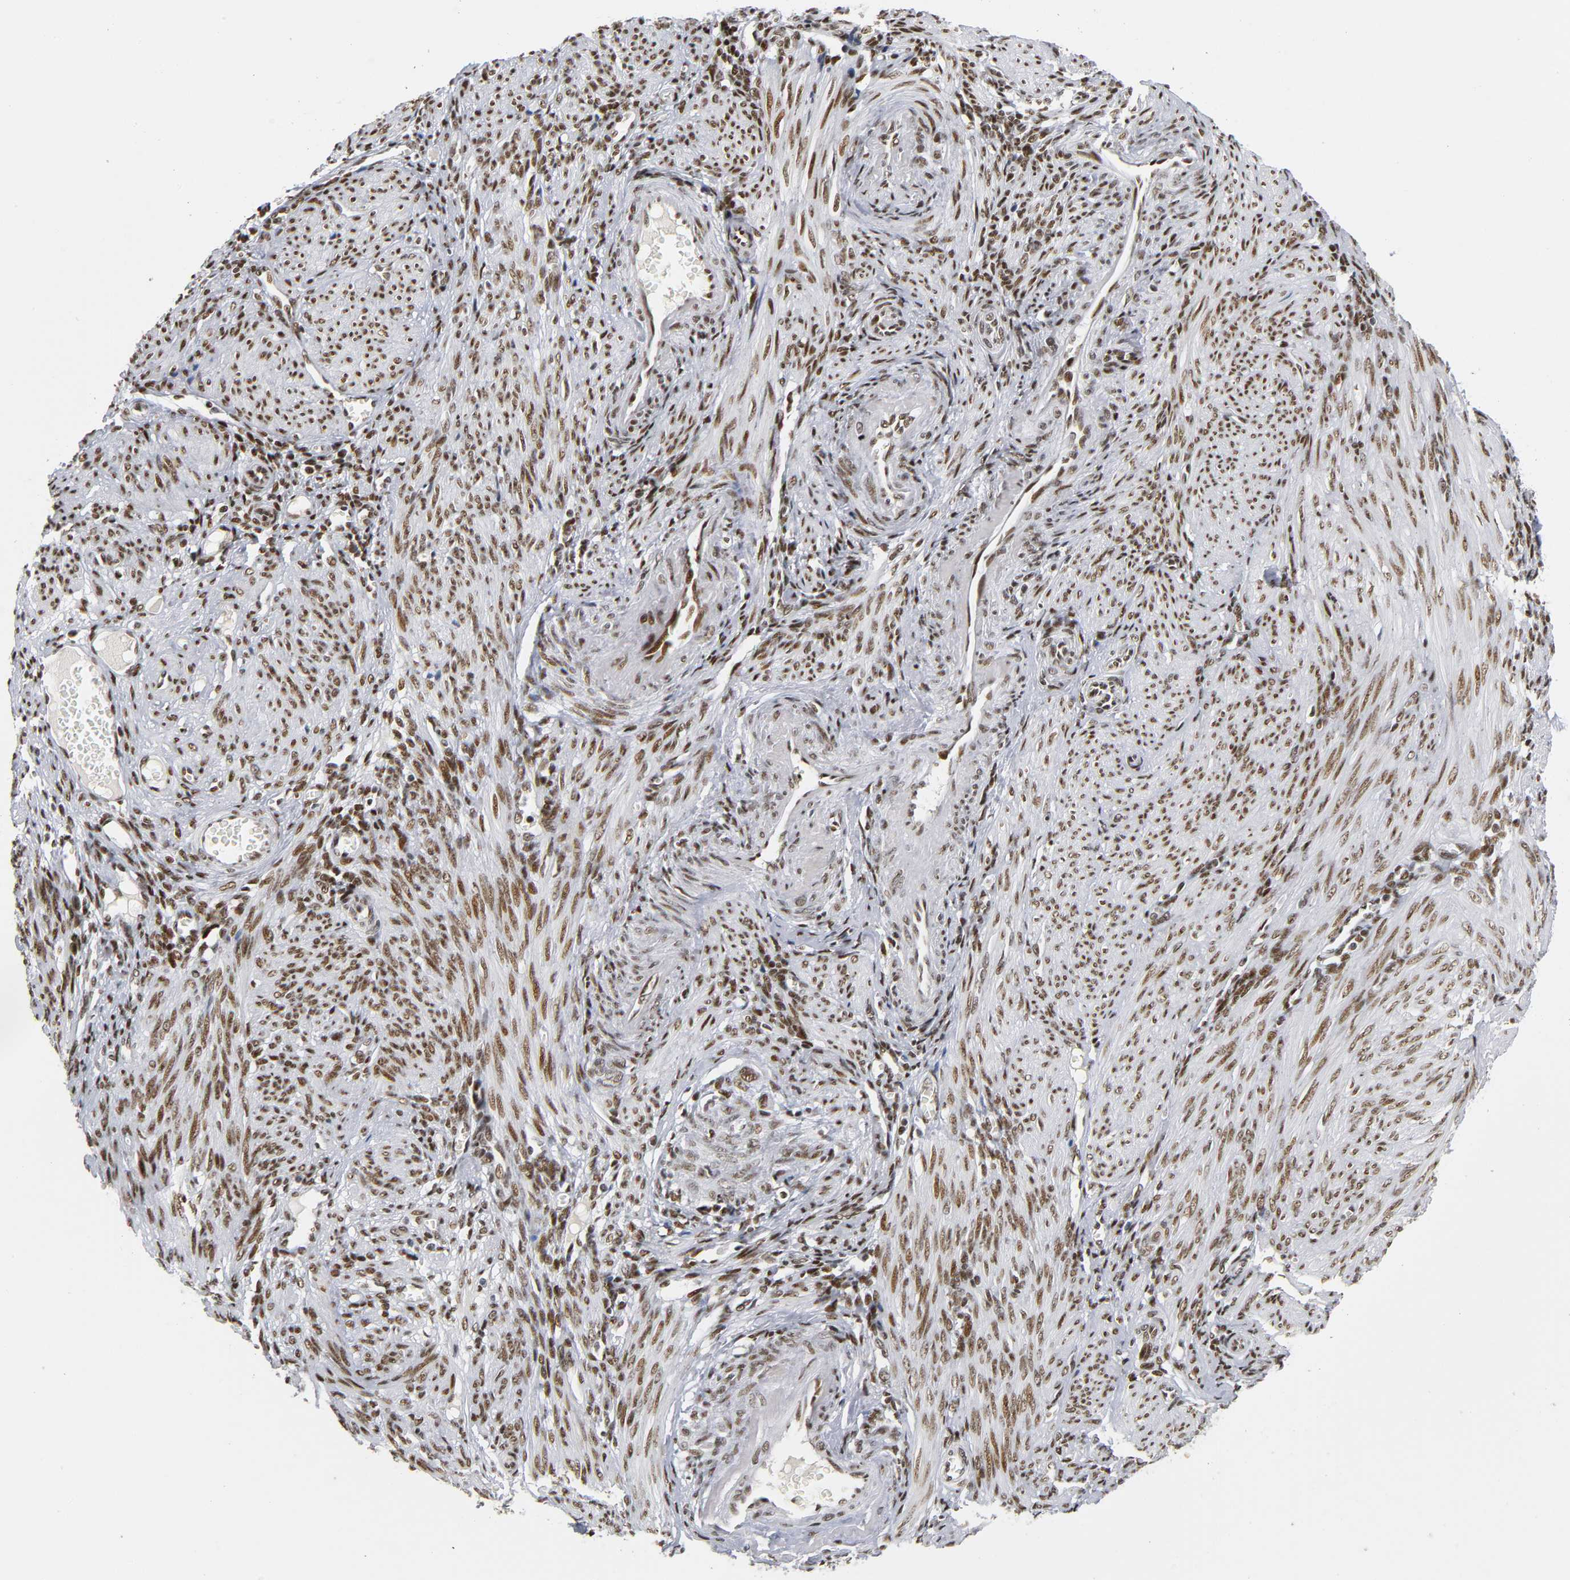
{"staining": {"intensity": "moderate", "quantity": "25%-75%", "location": "nuclear"}, "tissue": "endometrium", "cell_type": "Cells in endometrial stroma", "image_type": "normal", "snomed": [{"axis": "morphology", "description": "Normal tissue, NOS"}, {"axis": "topography", "description": "Endometrium"}], "caption": "Protein staining reveals moderate nuclear staining in approximately 25%-75% of cells in endometrial stroma in unremarkable endometrium.", "gene": "CREBBP", "patient": {"sex": "female", "age": 72}}